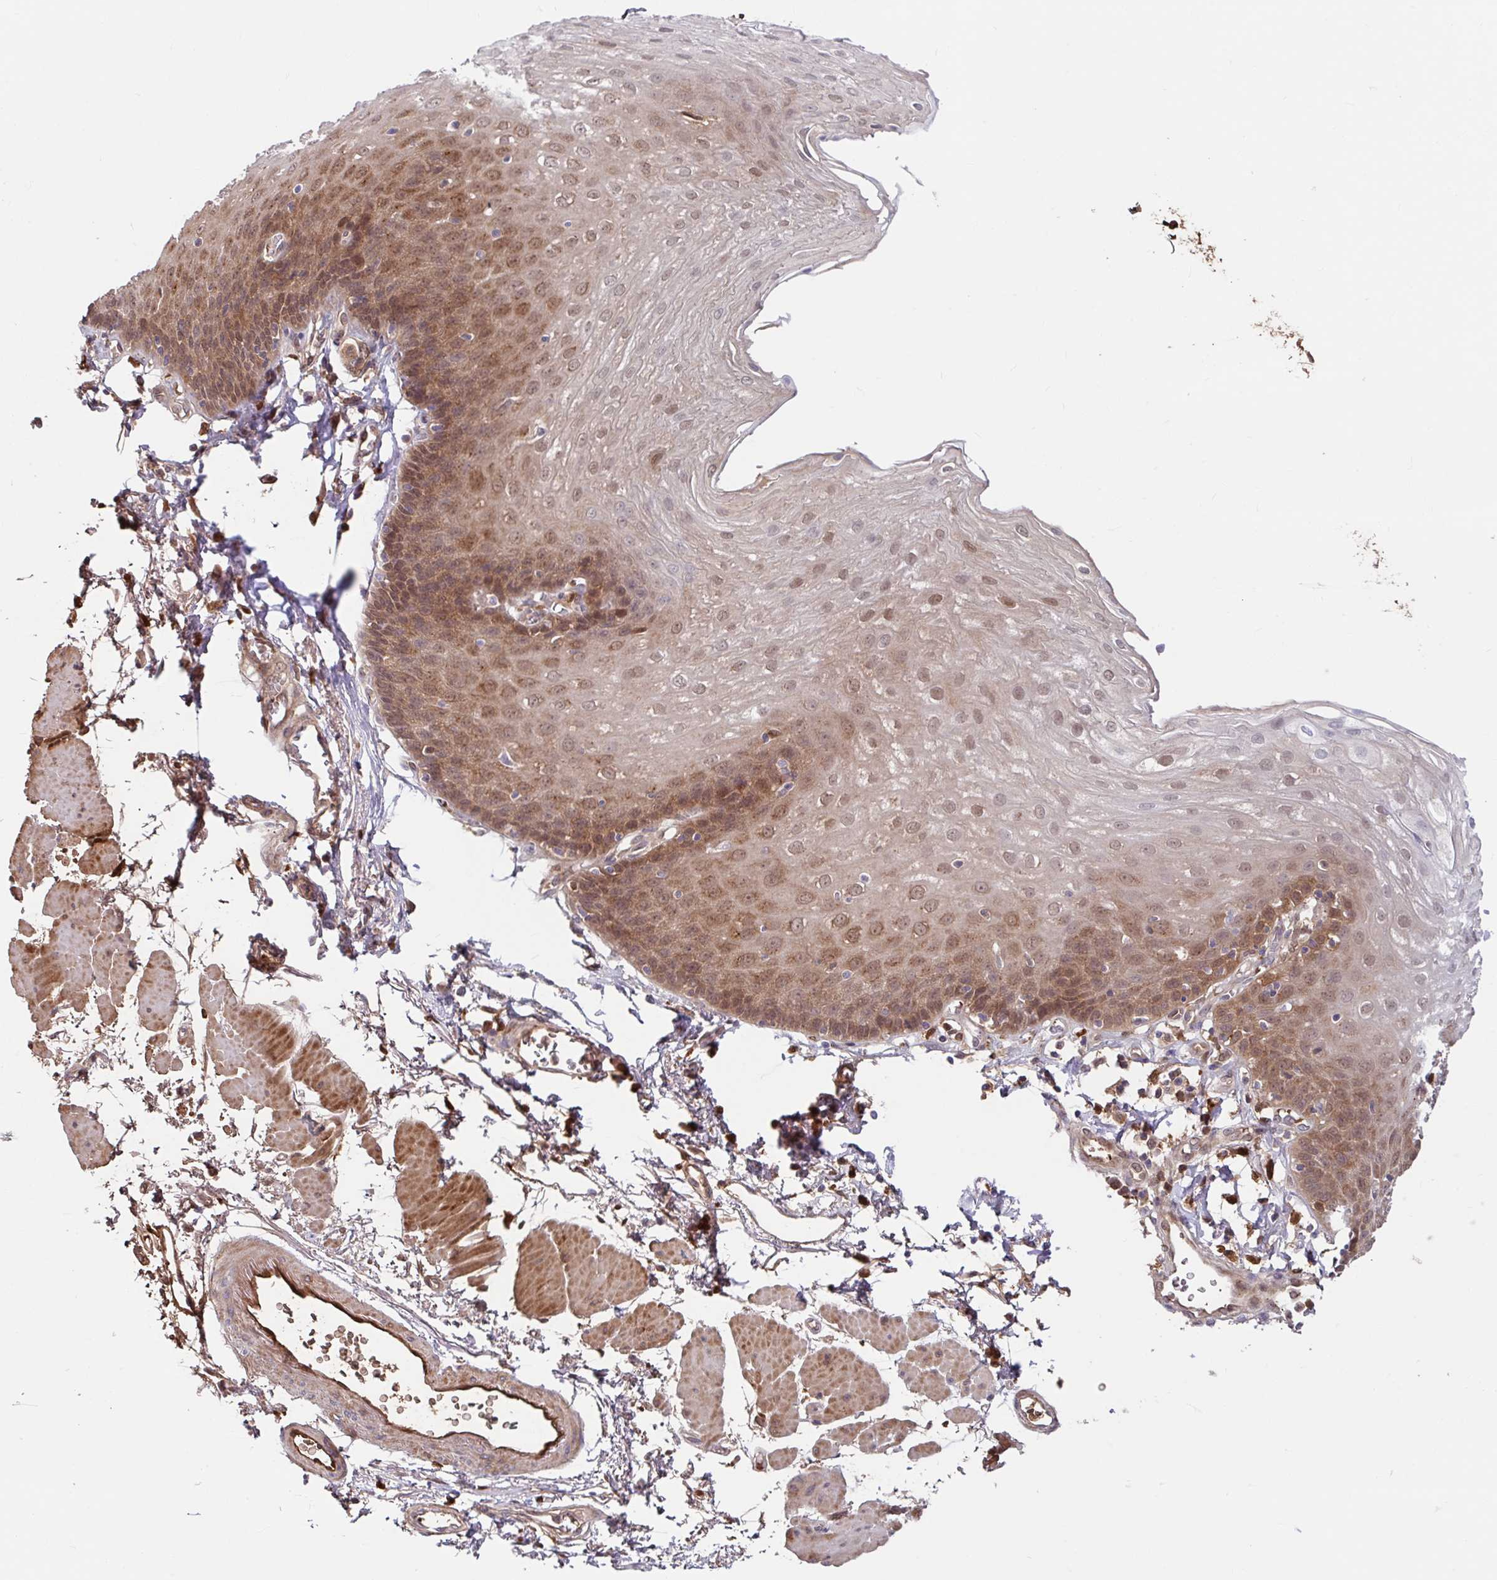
{"staining": {"intensity": "moderate", "quantity": ">75%", "location": "cytoplasmic/membranous,nuclear"}, "tissue": "esophagus", "cell_type": "Squamous epithelial cells", "image_type": "normal", "snomed": [{"axis": "morphology", "description": "Normal tissue, NOS"}, {"axis": "topography", "description": "Esophagus"}], "caption": "IHC (DAB (3,3'-diaminobenzidine)) staining of benign esophagus reveals moderate cytoplasmic/membranous,nuclear protein expression in about >75% of squamous epithelial cells.", "gene": "BLVRA", "patient": {"sex": "female", "age": 81}}